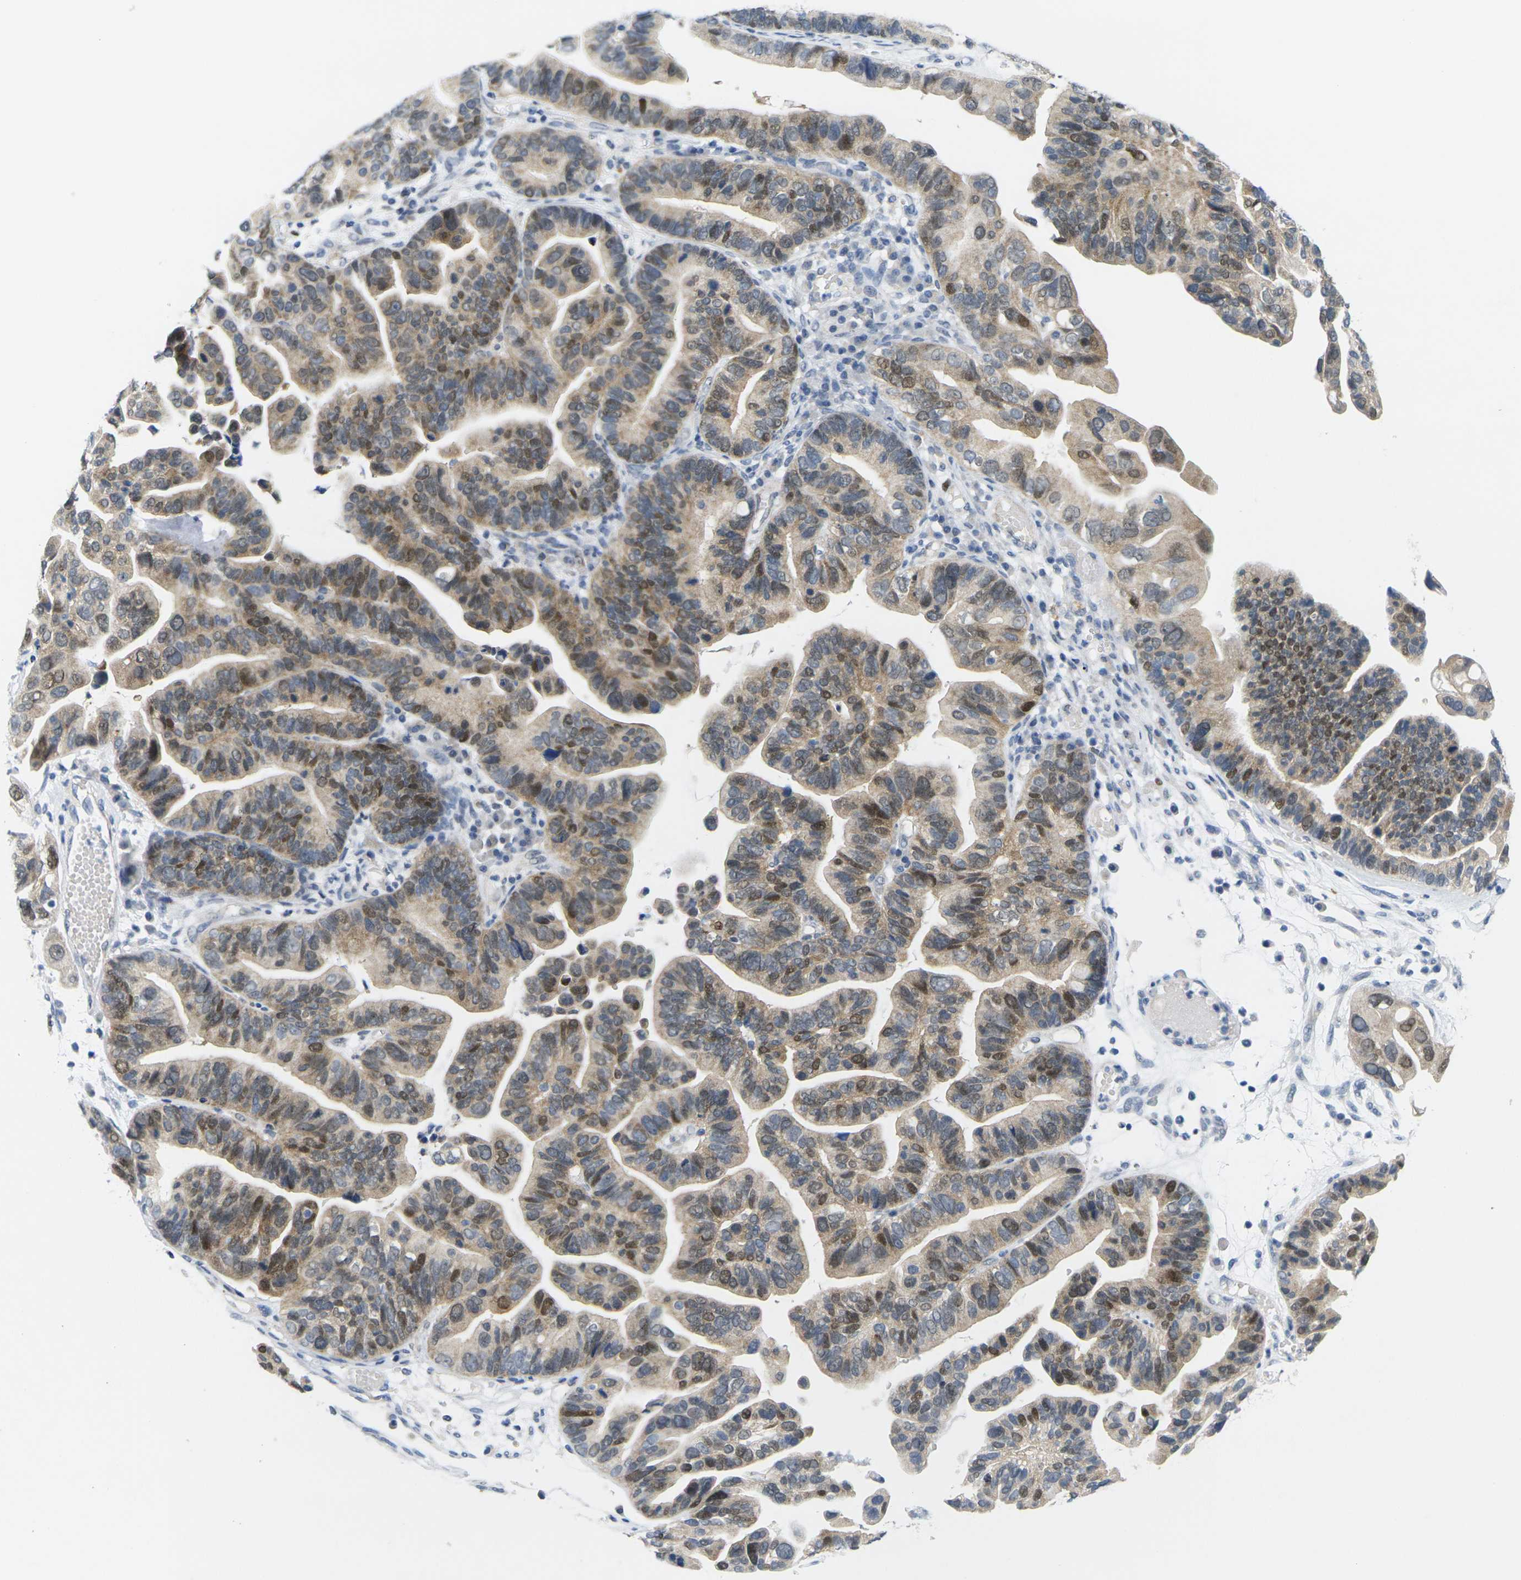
{"staining": {"intensity": "moderate", "quantity": "25%-75%", "location": "nuclear"}, "tissue": "ovarian cancer", "cell_type": "Tumor cells", "image_type": "cancer", "snomed": [{"axis": "morphology", "description": "Cystadenocarcinoma, serous, NOS"}, {"axis": "topography", "description": "Ovary"}], "caption": "Ovarian cancer (serous cystadenocarcinoma) tissue demonstrates moderate nuclear positivity in about 25%-75% of tumor cells, visualized by immunohistochemistry. (IHC, brightfield microscopy, high magnification).", "gene": "CDK2", "patient": {"sex": "female", "age": 56}}